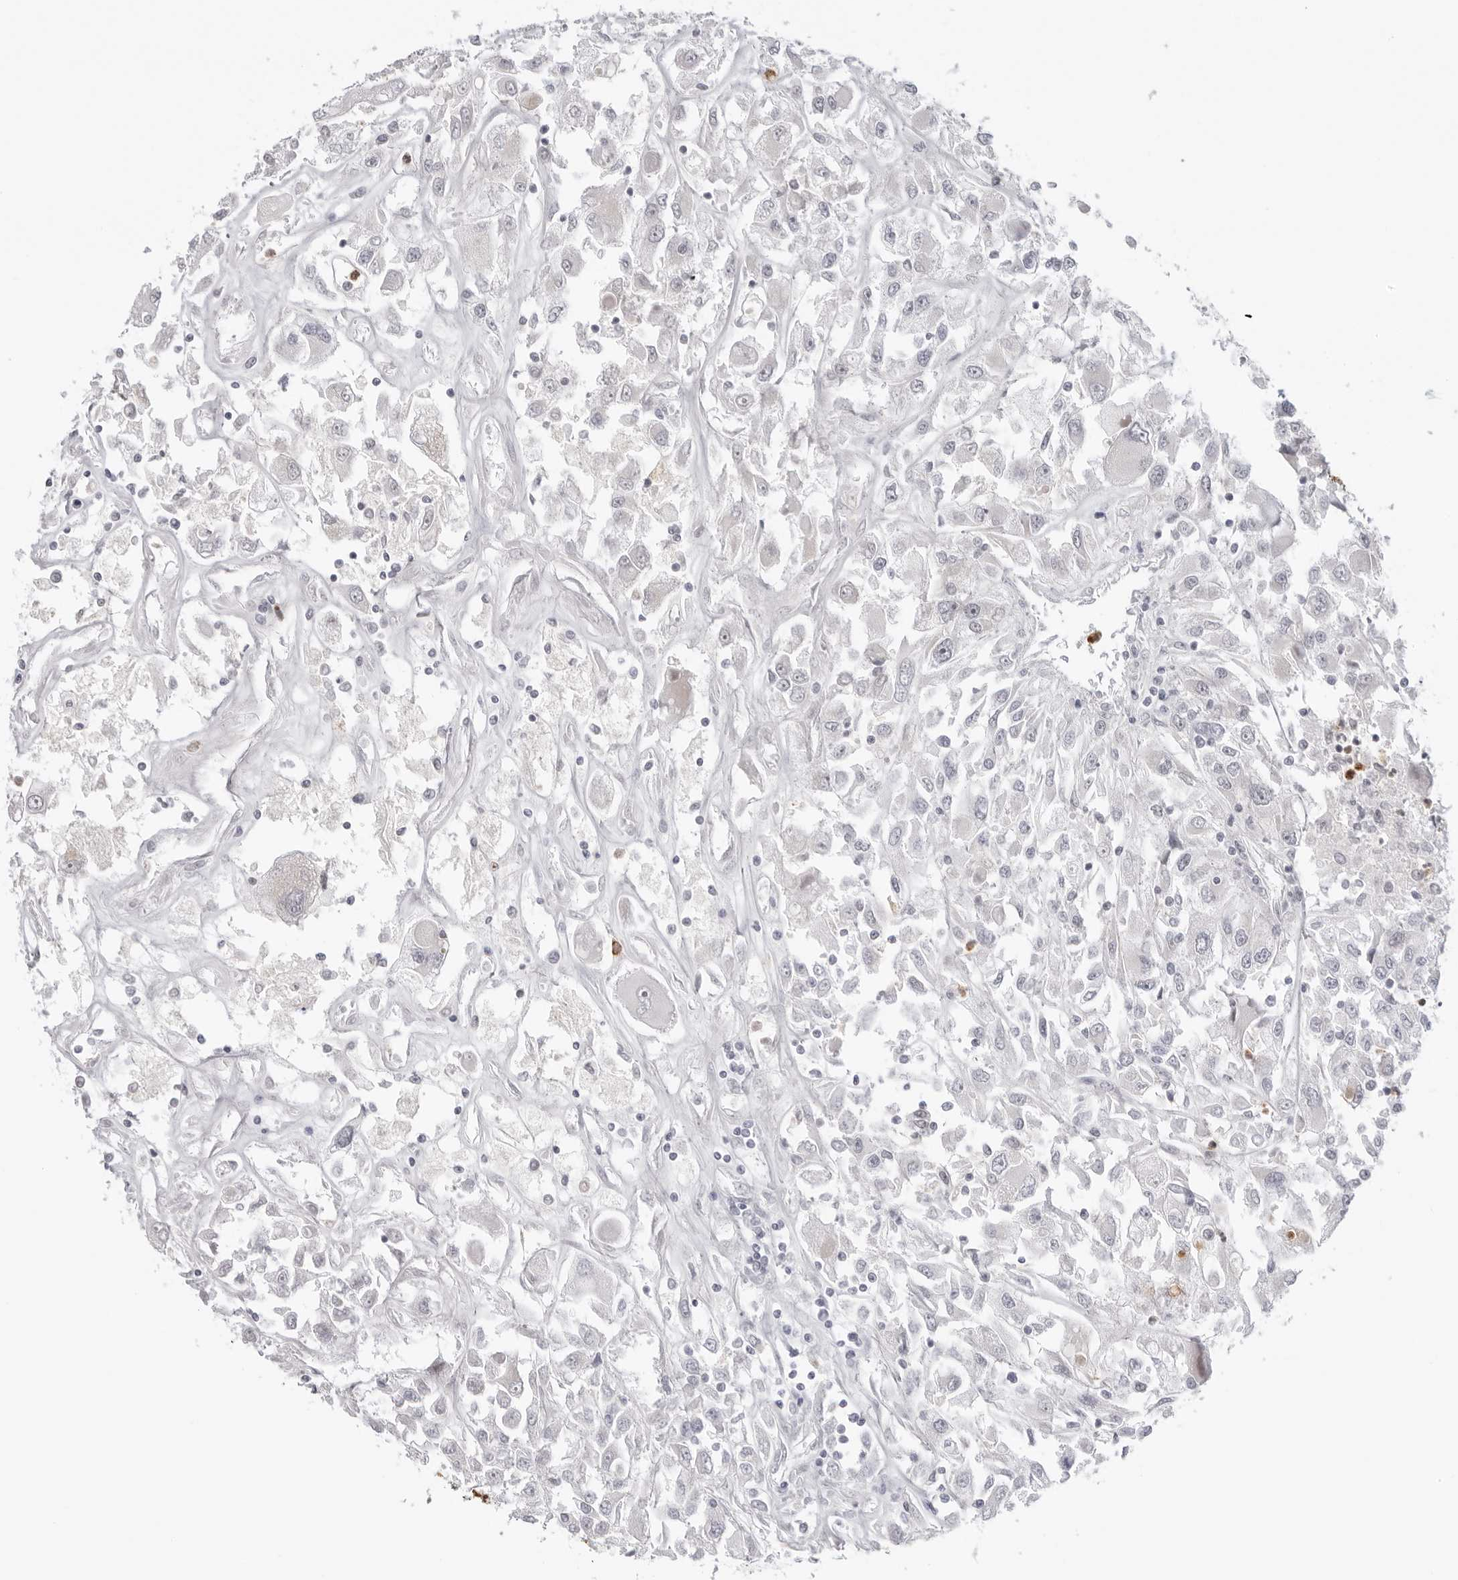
{"staining": {"intensity": "negative", "quantity": "none", "location": "none"}, "tissue": "renal cancer", "cell_type": "Tumor cells", "image_type": "cancer", "snomed": [{"axis": "morphology", "description": "Adenocarcinoma, NOS"}, {"axis": "topography", "description": "Kidney"}], "caption": "DAB immunohistochemical staining of adenocarcinoma (renal) shows no significant staining in tumor cells. (DAB immunohistochemistry with hematoxylin counter stain).", "gene": "SUGCT", "patient": {"sex": "female", "age": 52}}